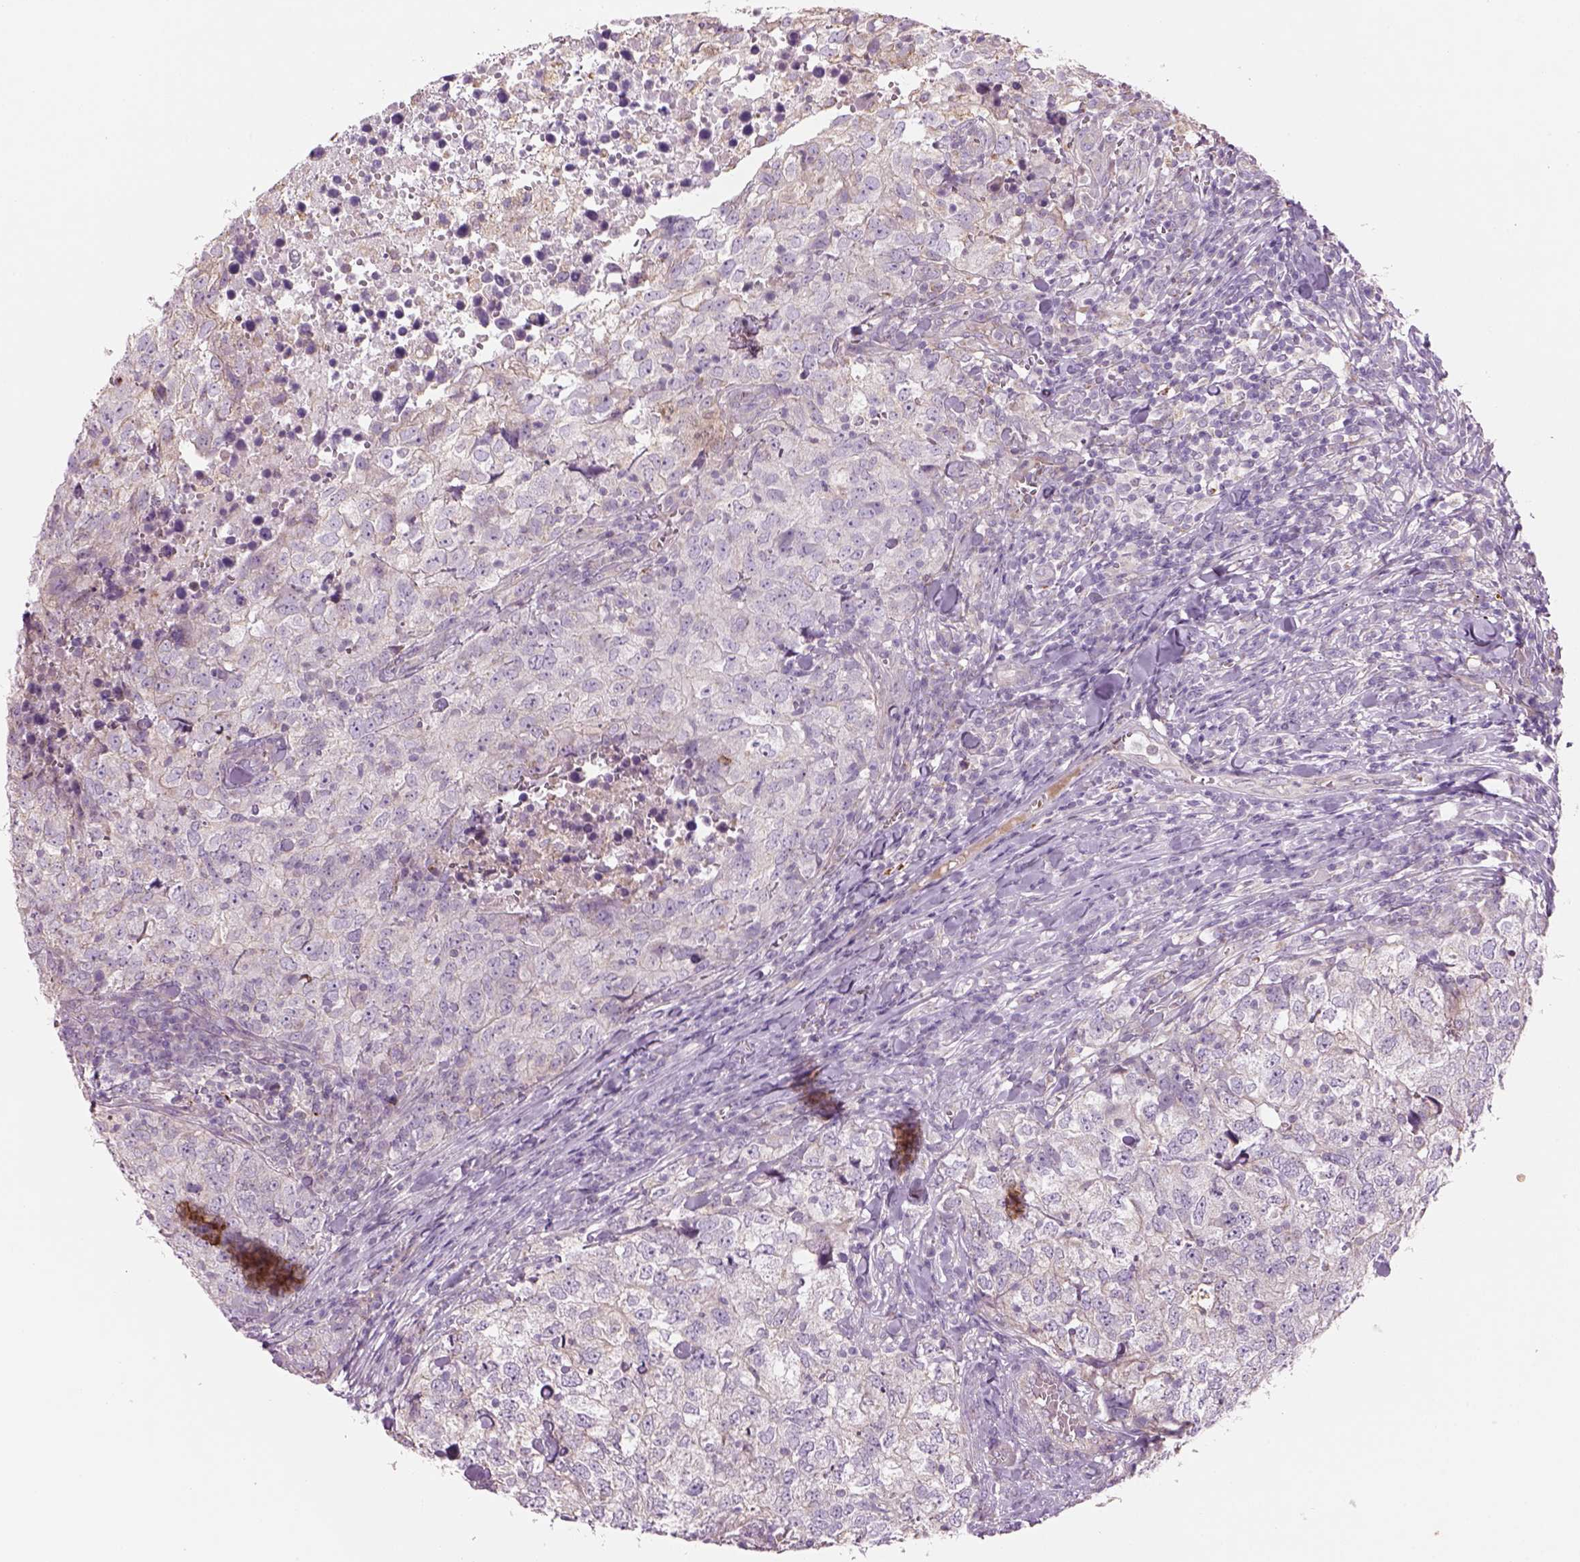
{"staining": {"intensity": "negative", "quantity": "none", "location": "none"}, "tissue": "breast cancer", "cell_type": "Tumor cells", "image_type": "cancer", "snomed": [{"axis": "morphology", "description": "Duct carcinoma"}, {"axis": "topography", "description": "Breast"}], "caption": "High power microscopy image of an IHC photomicrograph of breast infiltrating ductal carcinoma, revealing no significant expression in tumor cells.", "gene": "IFT52", "patient": {"sex": "female", "age": 30}}